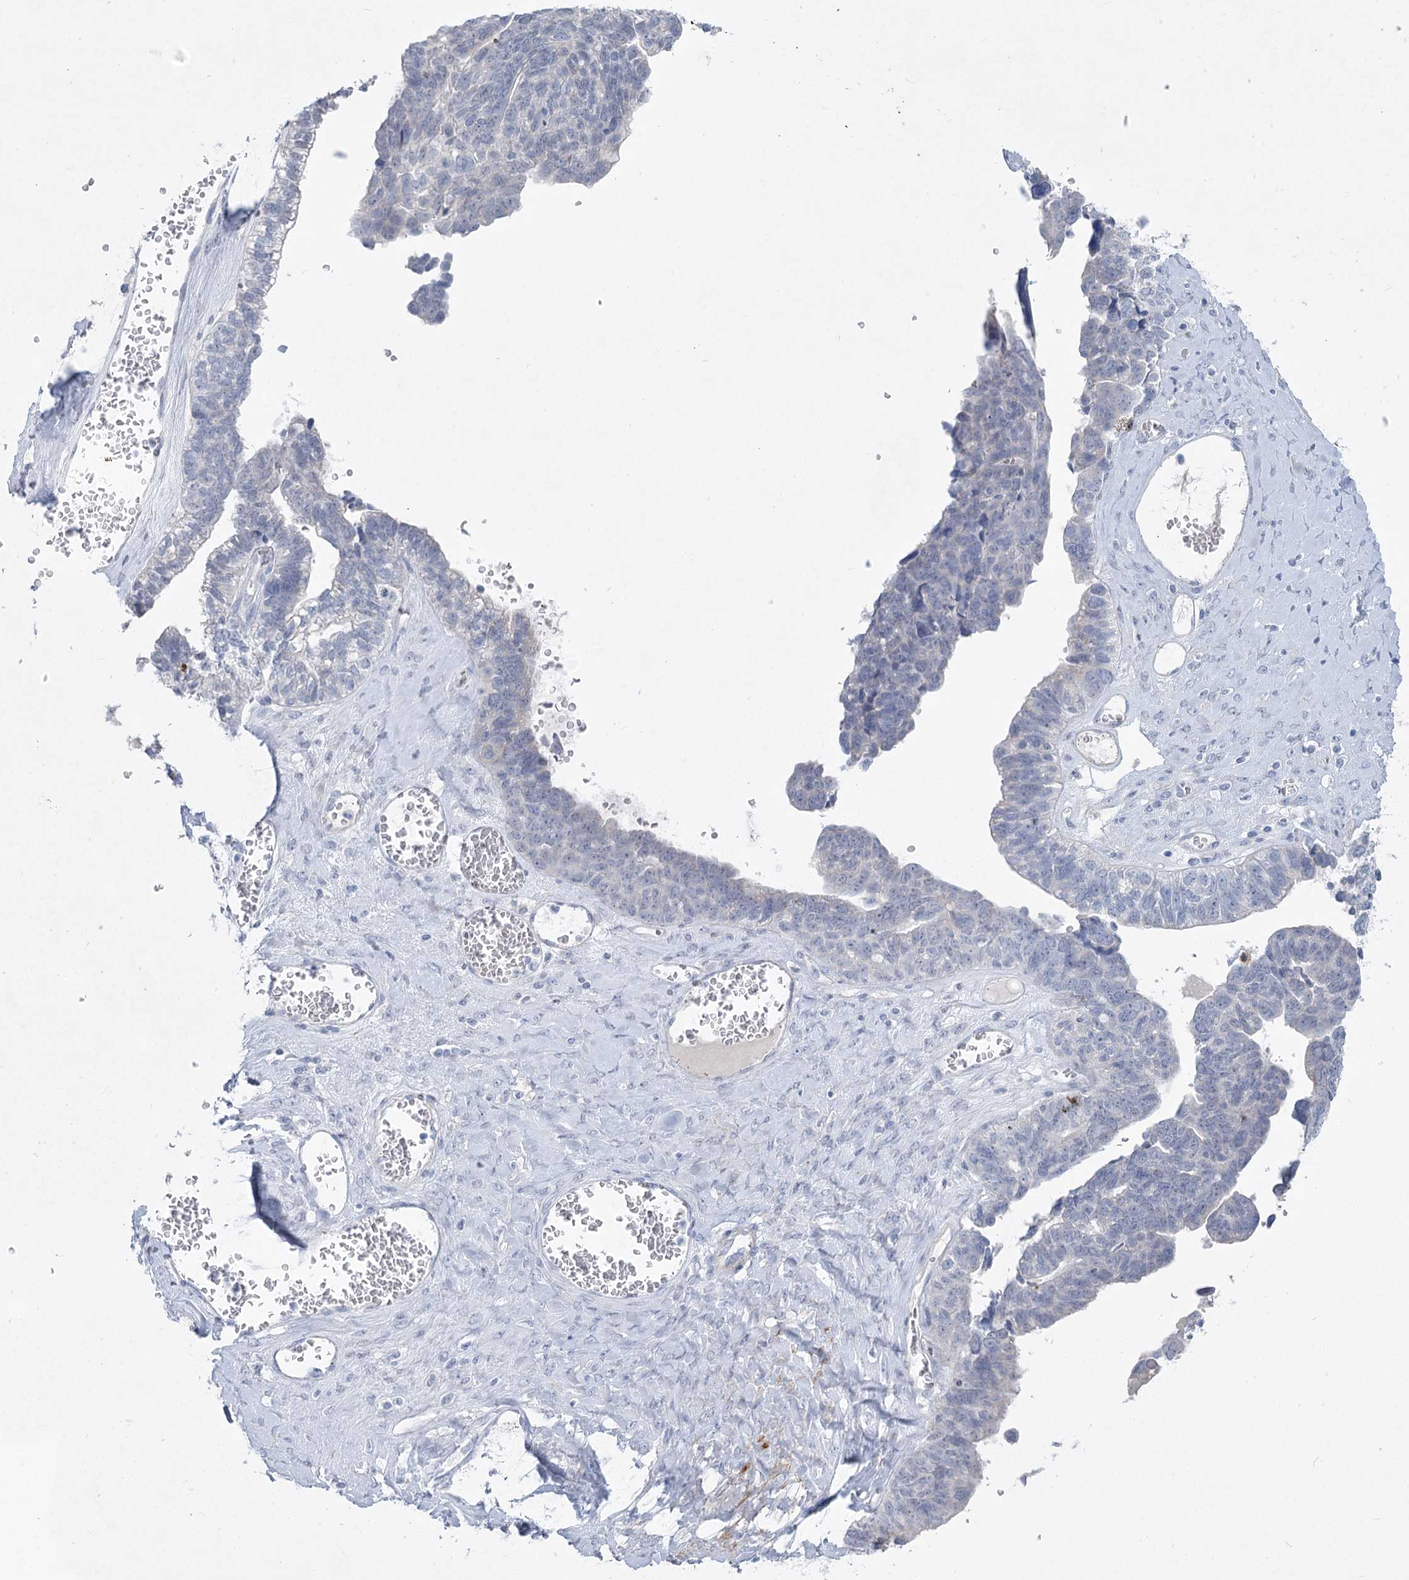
{"staining": {"intensity": "negative", "quantity": "none", "location": "none"}, "tissue": "ovarian cancer", "cell_type": "Tumor cells", "image_type": "cancer", "snomed": [{"axis": "morphology", "description": "Cystadenocarcinoma, serous, NOS"}, {"axis": "topography", "description": "Ovary"}], "caption": "The immunohistochemistry (IHC) histopathology image has no significant expression in tumor cells of ovarian cancer tissue.", "gene": "WDR74", "patient": {"sex": "female", "age": 79}}